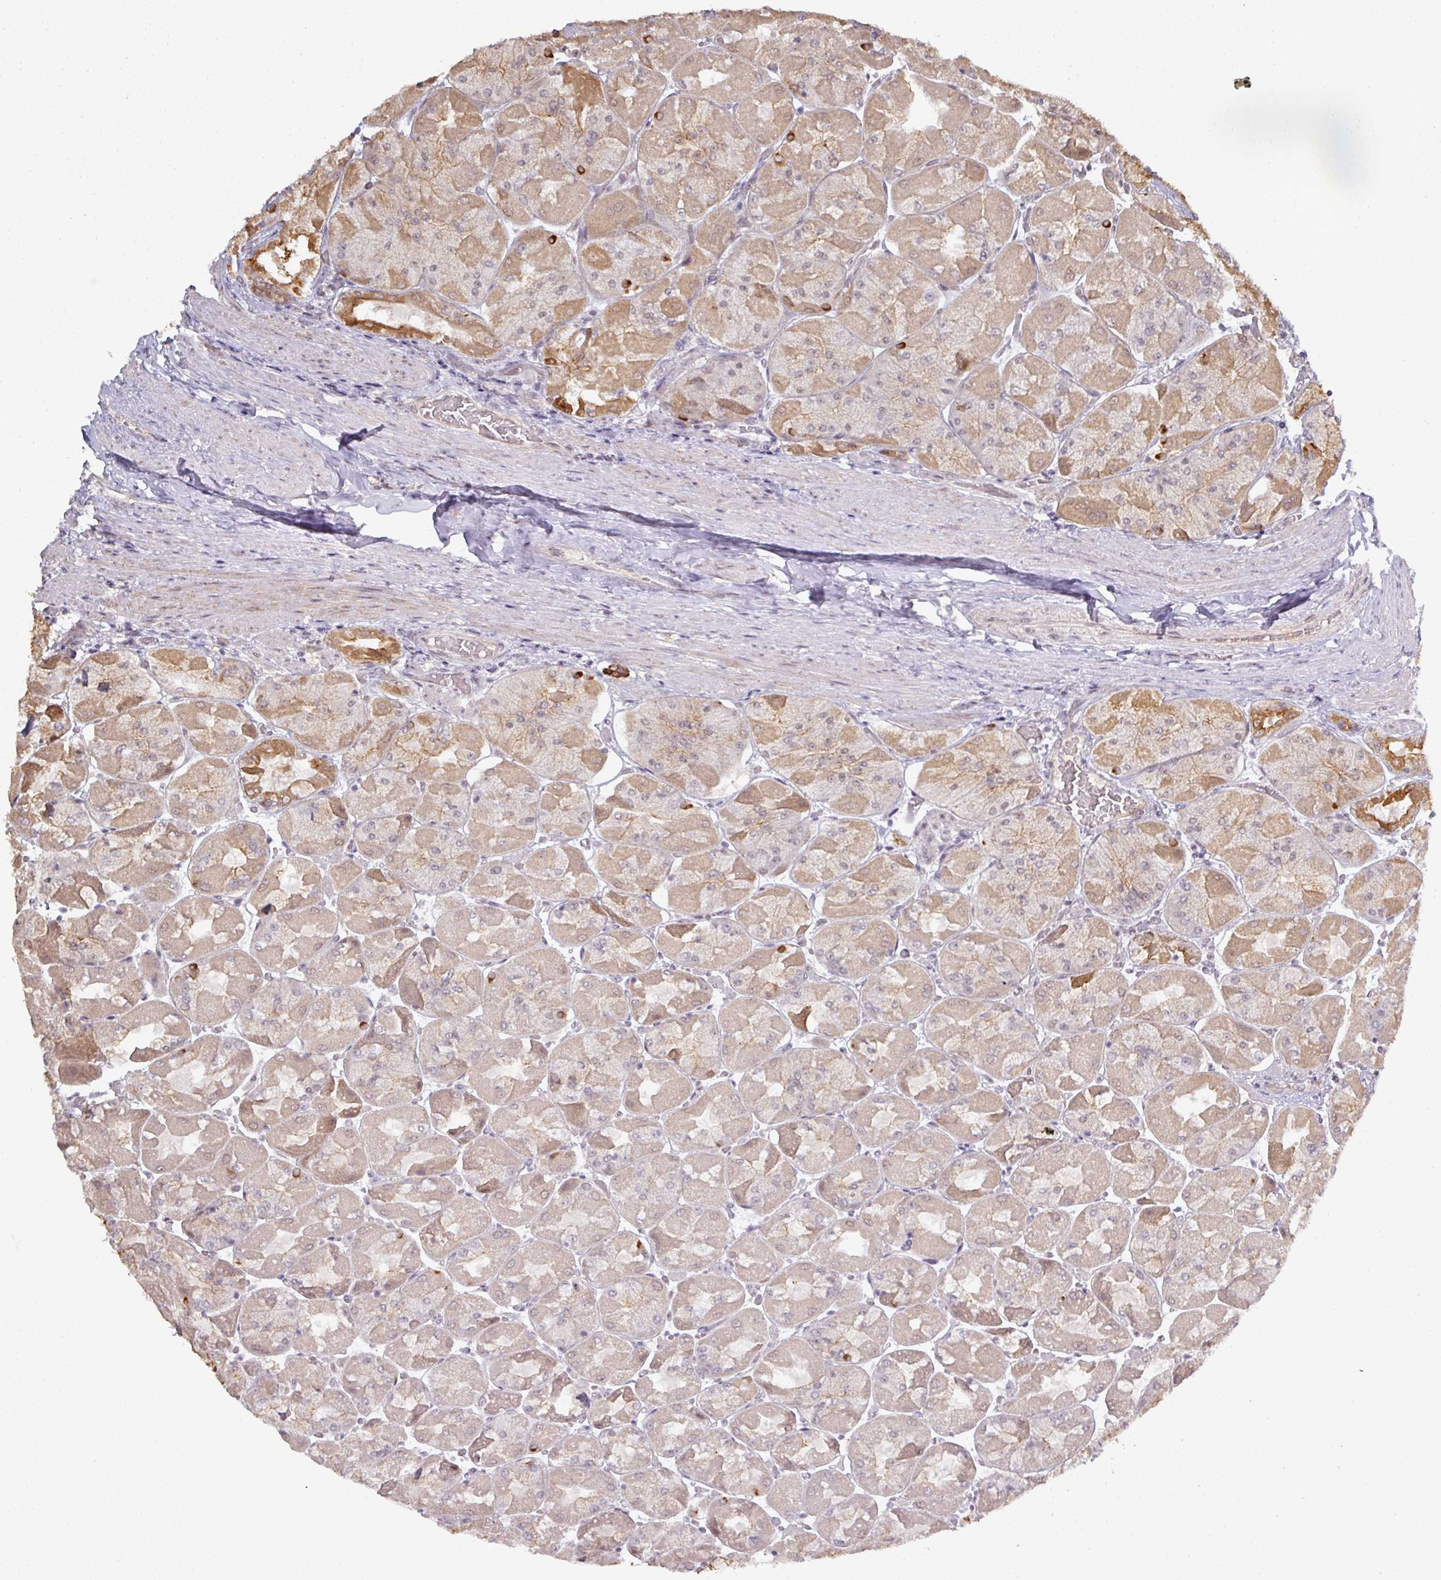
{"staining": {"intensity": "moderate", "quantity": "<25%", "location": "cytoplasmic/membranous"}, "tissue": "stomach", "cell_type": "Glandular cells", "image_type": "normal", "snomed": [{"axis": "morphology", "description": "Normal tissue, NOS"}, {"axis": "topography", "description": "Stomach"}], "caption": "This photomicrograph exhibits IHC staining of unremarkable human stomach, with low moderate cytoplasmic/membranous expression in about <25% of glandular cells.", "gene": "GTF2H3", "patient": {"sex": "female", "age": 61}}